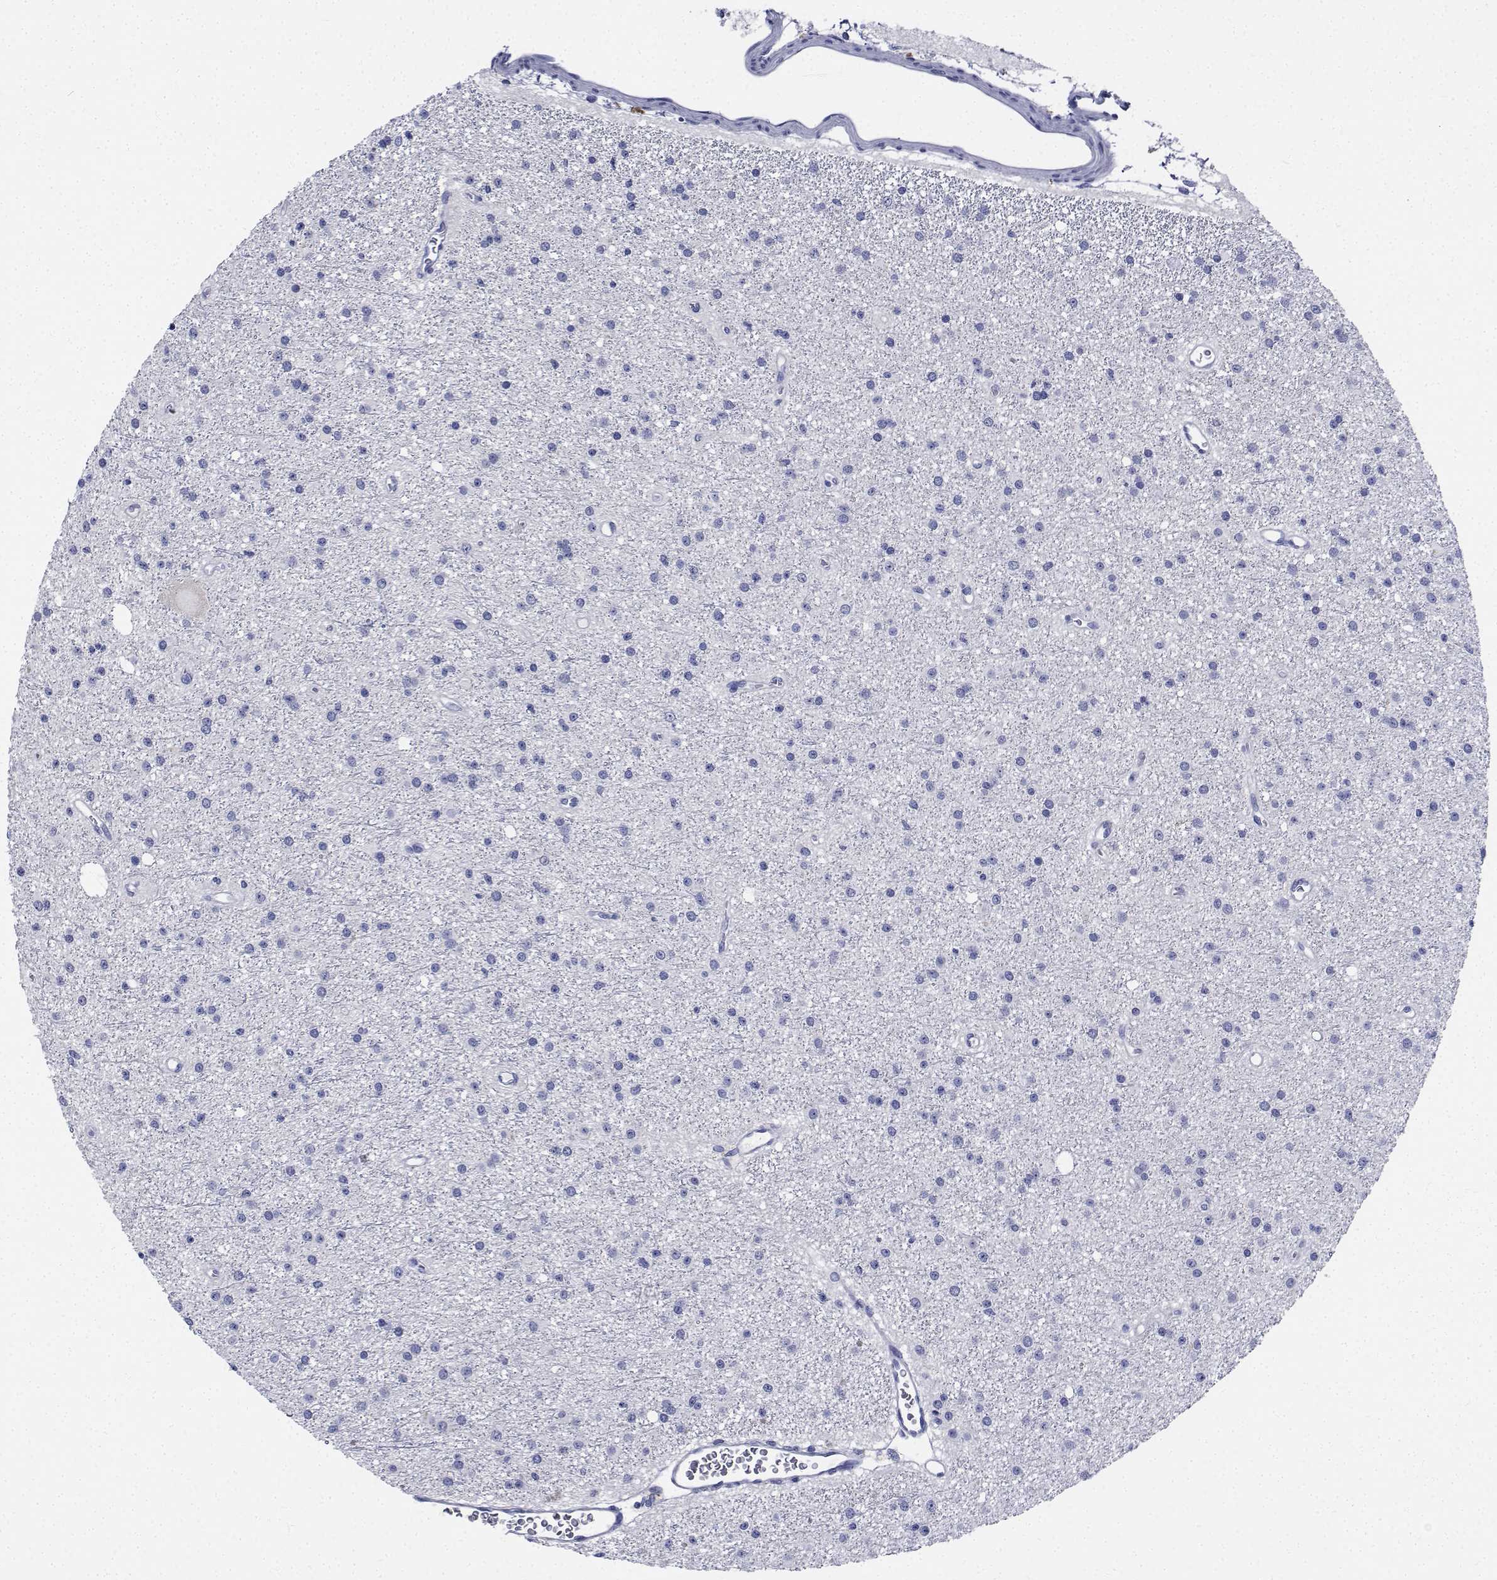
{"staining": {"intensity": "negative", "quantity": "none", "location": "none"}, "tissue": "glioma", "cell_type": "Tumor cells", "image_type": "cancer", "snomed": [{"axis": "morphology", "description": "Glioma, malignant, Low grade"}, {"axis": "topography", "description": "Brain"}], "caption": "An immunohistochemistry histopathology image of malignant glioma (low-grade) is shown. There is no staining in tumor cells of malignant glioma (low-grade).", "gene": "PLXNA4", "patient": {"sex": "male", "age": 27}}